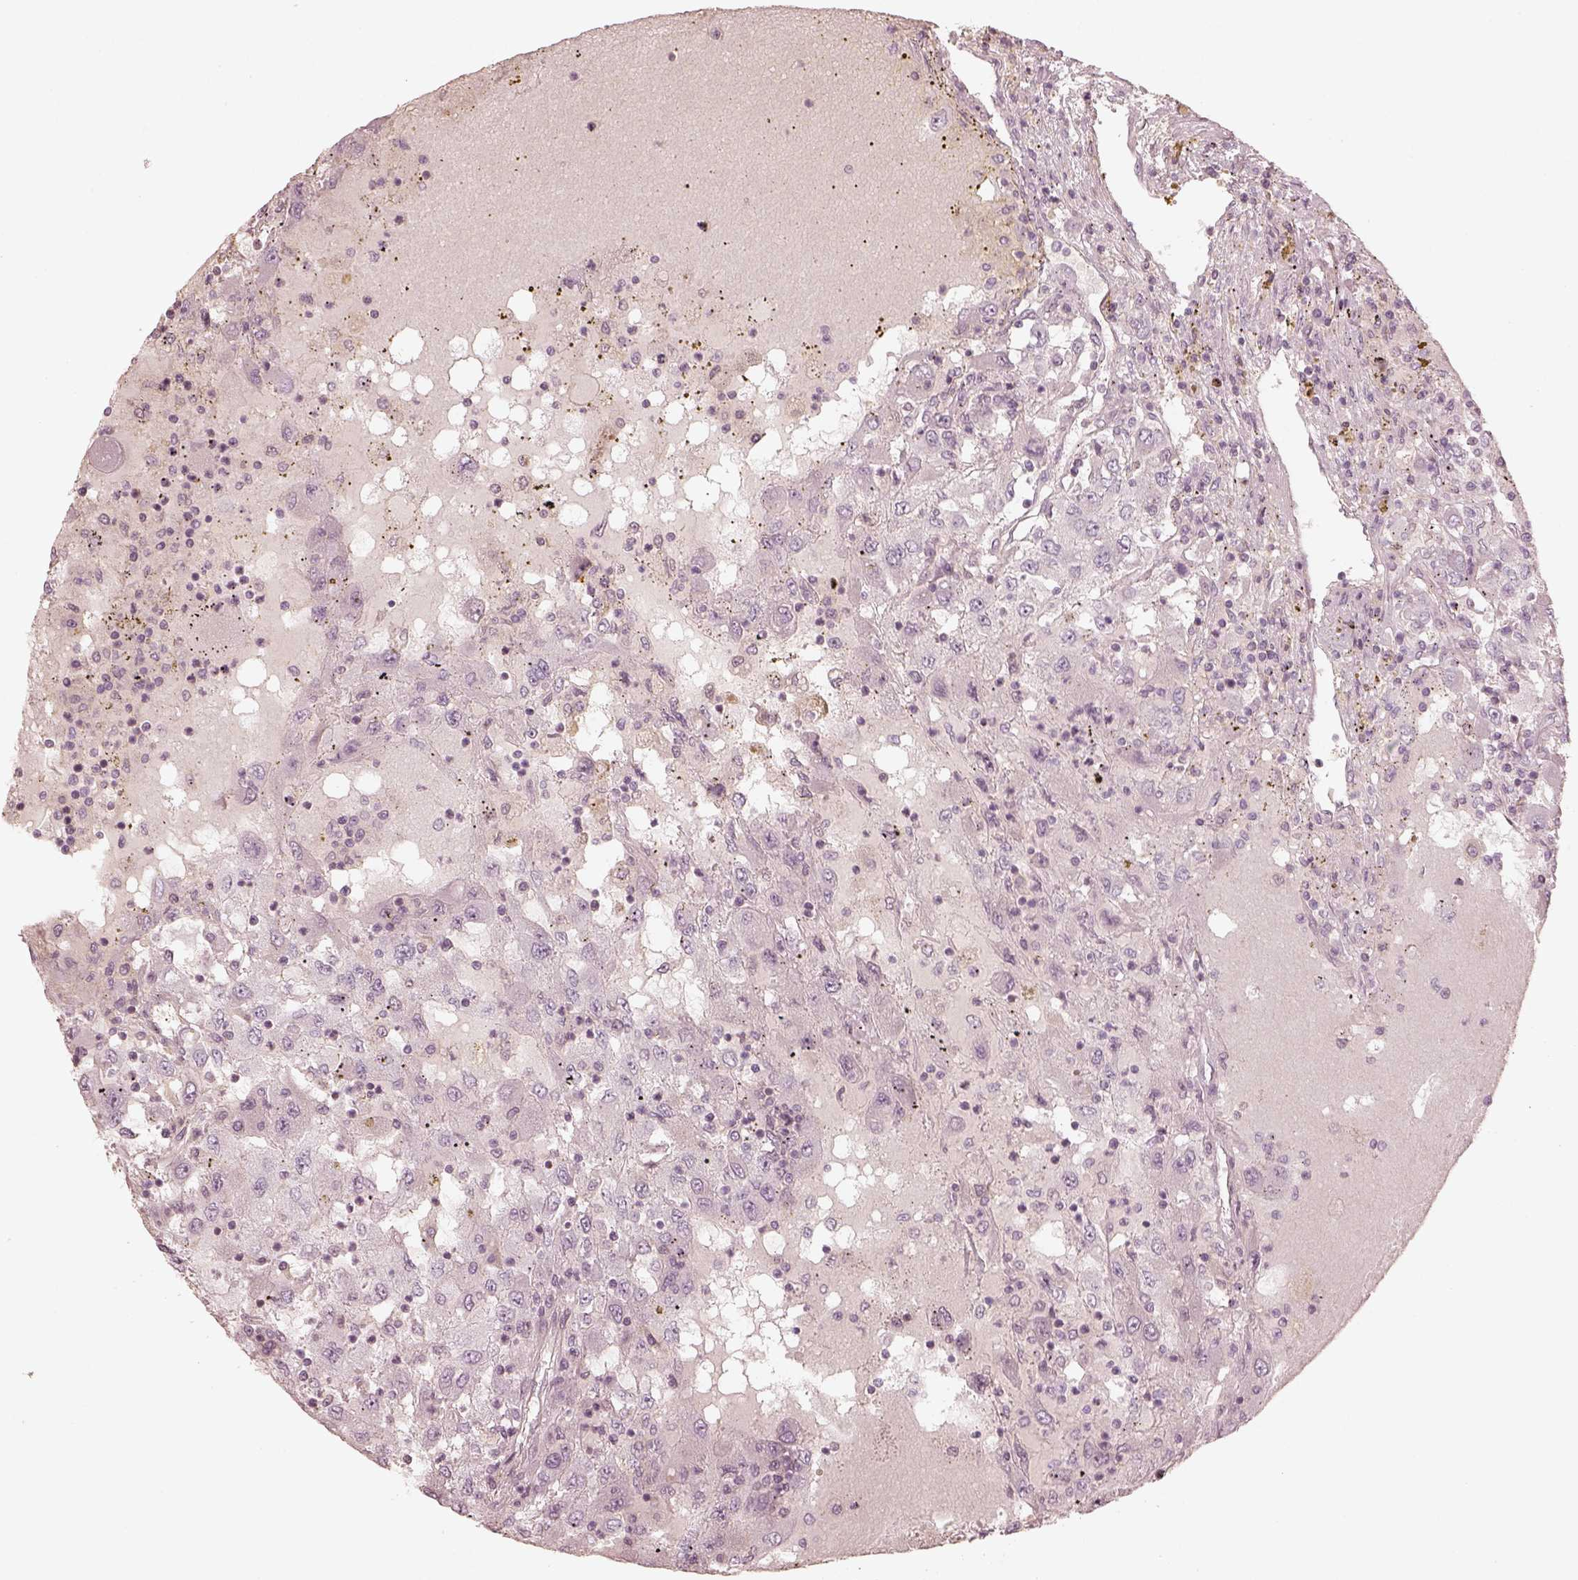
{"staining": {"intensity": "negative", "quantity": "none", "location": "none"}, "tissue": "renal cancer", "cell_type": "Tumor cells", "image_type": "cancer", "snomed": [{"axis": "morphology", "description": "Adenocarcinoma, NOS"}, {"axis": "topography", "description": "Kidney"}], "caption": "High magnification brightfield microscopy of renal cancer stained with DAB (3,3'-diaminobenzidine) (brown) and counterstained with hematoxylin (blue): tumor cells show no significant positivity.", "gene": "PRLHR", "patient": {"sex": "female", "age": 67}}